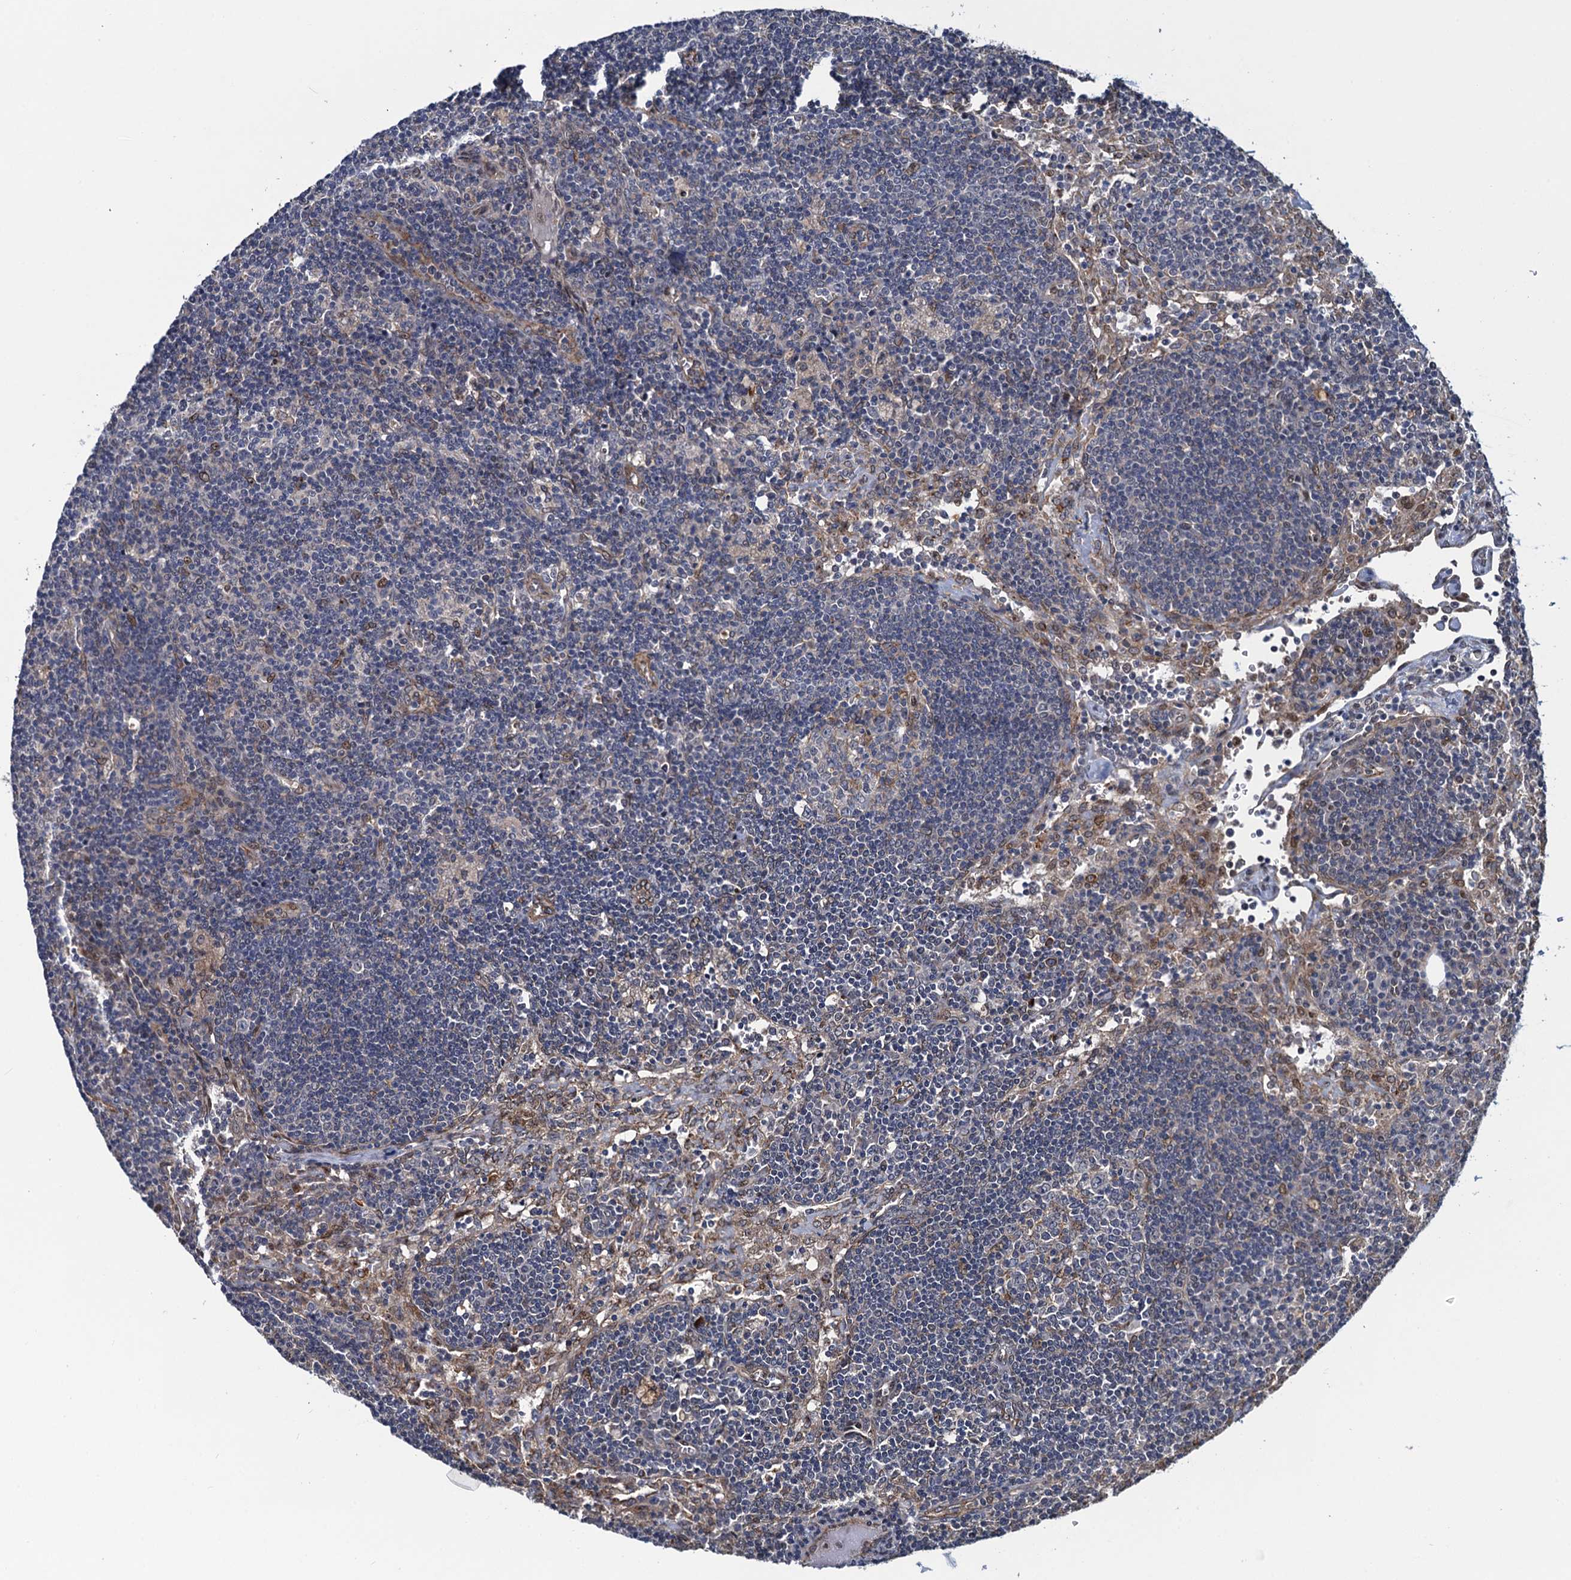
{"staining": {"intensity": "negative", "quantity": "none", "location": "none"}, "tissue": "lymph node", "cell_type": "Germinal center cells", "image_type": "normal", "snomed": [{"axis": "morphology", "description": "Normal tissue, NOS"}, {"axis": "topography", "description": "Lymph node"}], "caption": "A high-resolution image shows immunohistochemistry staining of unremarkable lymph node, which demonstrates no significant staining in germinal center cells.", "gene": "EVX2", "patient": {"sex": "male", "age": 58}}